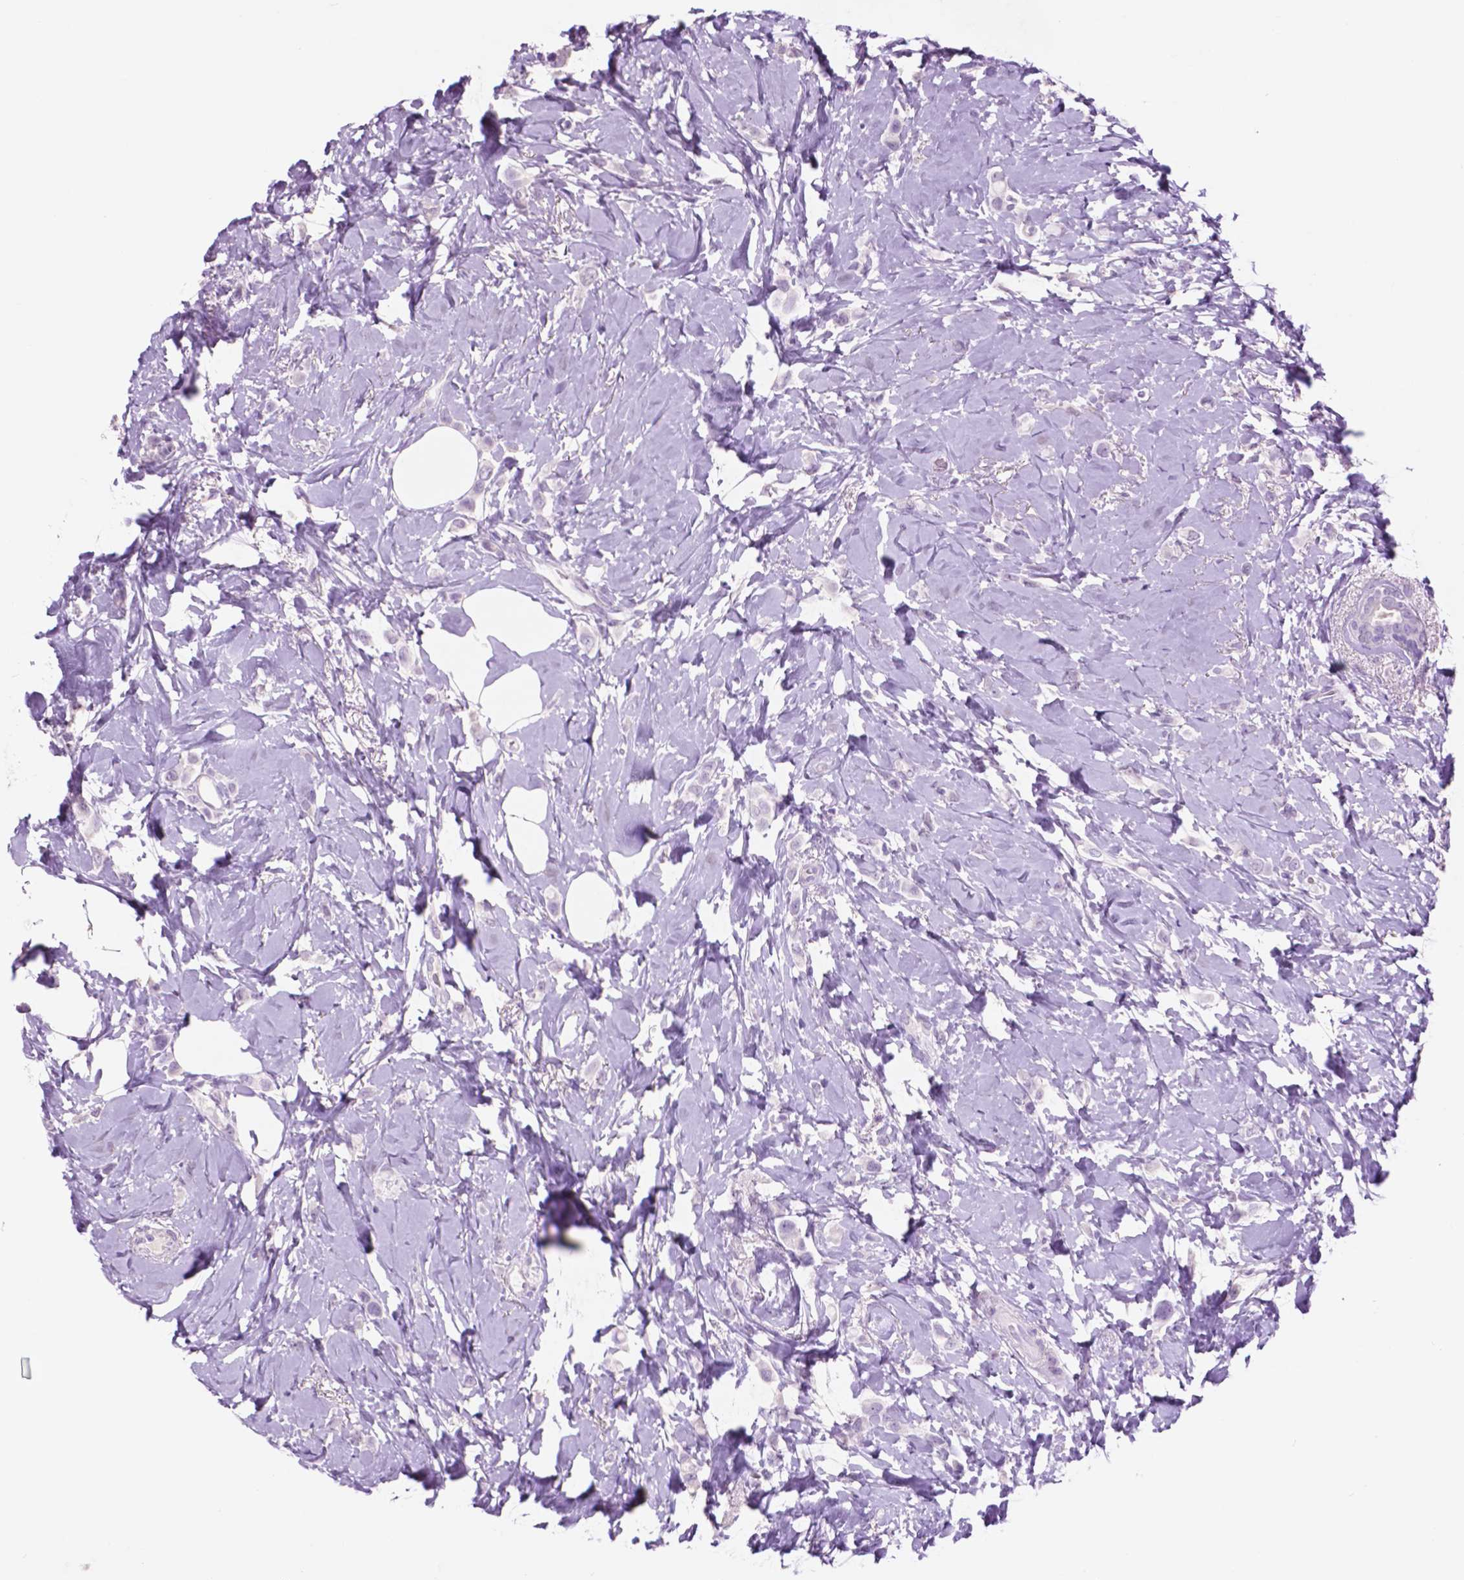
{"staining": {"intensity": "negative", "quantity": "none", "location": "none"}, "tissue": "breast cancer", "cell_type": "Tumor cells", "image_type": "cancer", "snomed": [{"axis": "morphology", "description": "Lobular carcinoma"}, {"axis": "topography", "description": "Breast"}], "caption": "Photomicrograph shows no protein expression in tumor cells of breast cancer (lobular carcinoma) tissue. Nuclei are stained in blue.", "gene": "IDO1", "patient": {"sex": "female", "age": 66}}